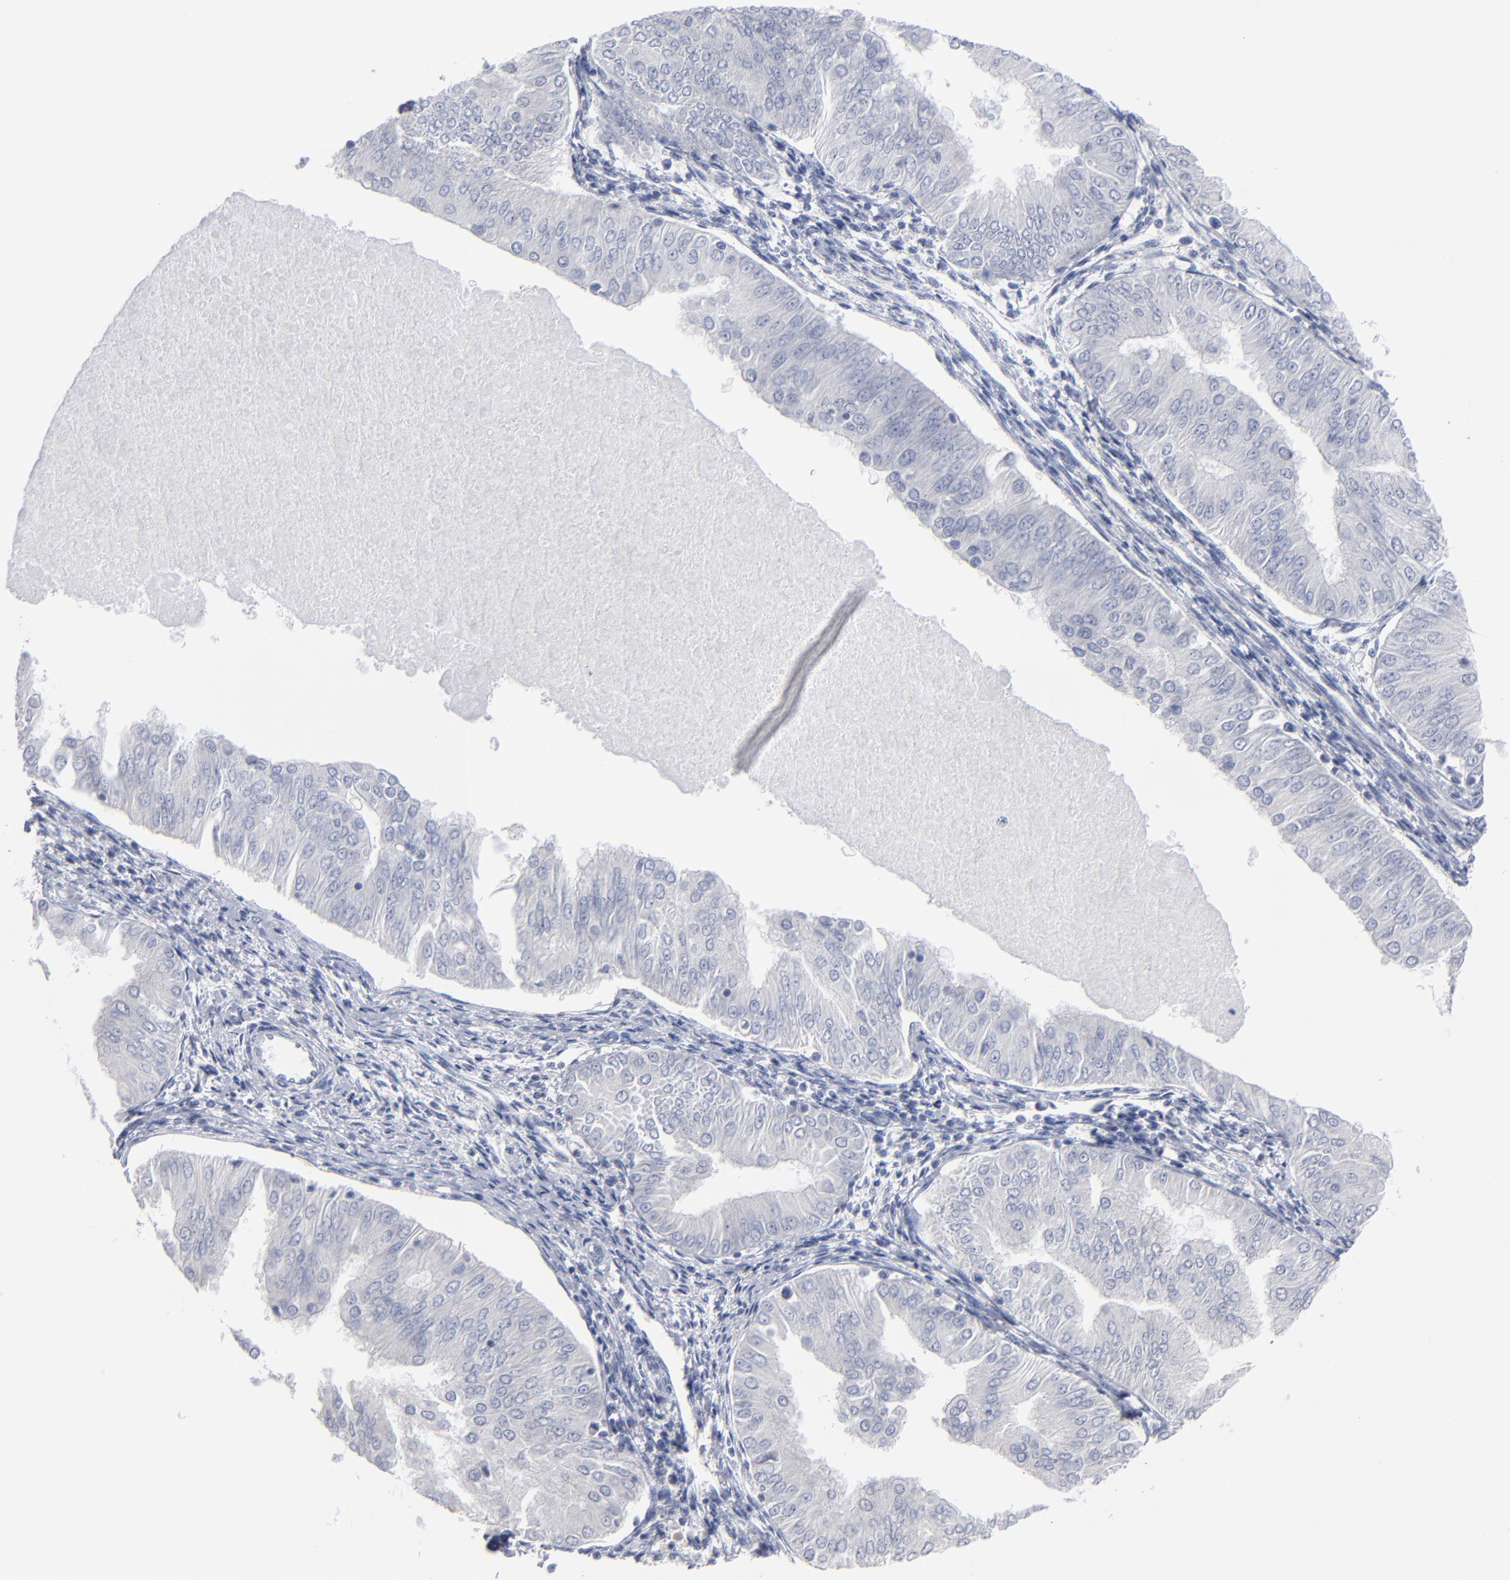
{"staining": {"intensity": "negative", "quantity": "none", "location": "none"}, "tissue": "endometrial cancer", "cell_type": "Tumor cells", "image_type": "cancer", "snomed": [{"axis": "morphology", "description": "Adenocarcinoma, NOS"}, {"axis": "topography", "description": "Endometrium"}], "caption": "Tumor cells are negative for protein expression in human adenocarcinoma (endometrial).", "gene": "RPH3A", "patient": {"sex": "female", "age": 53}}